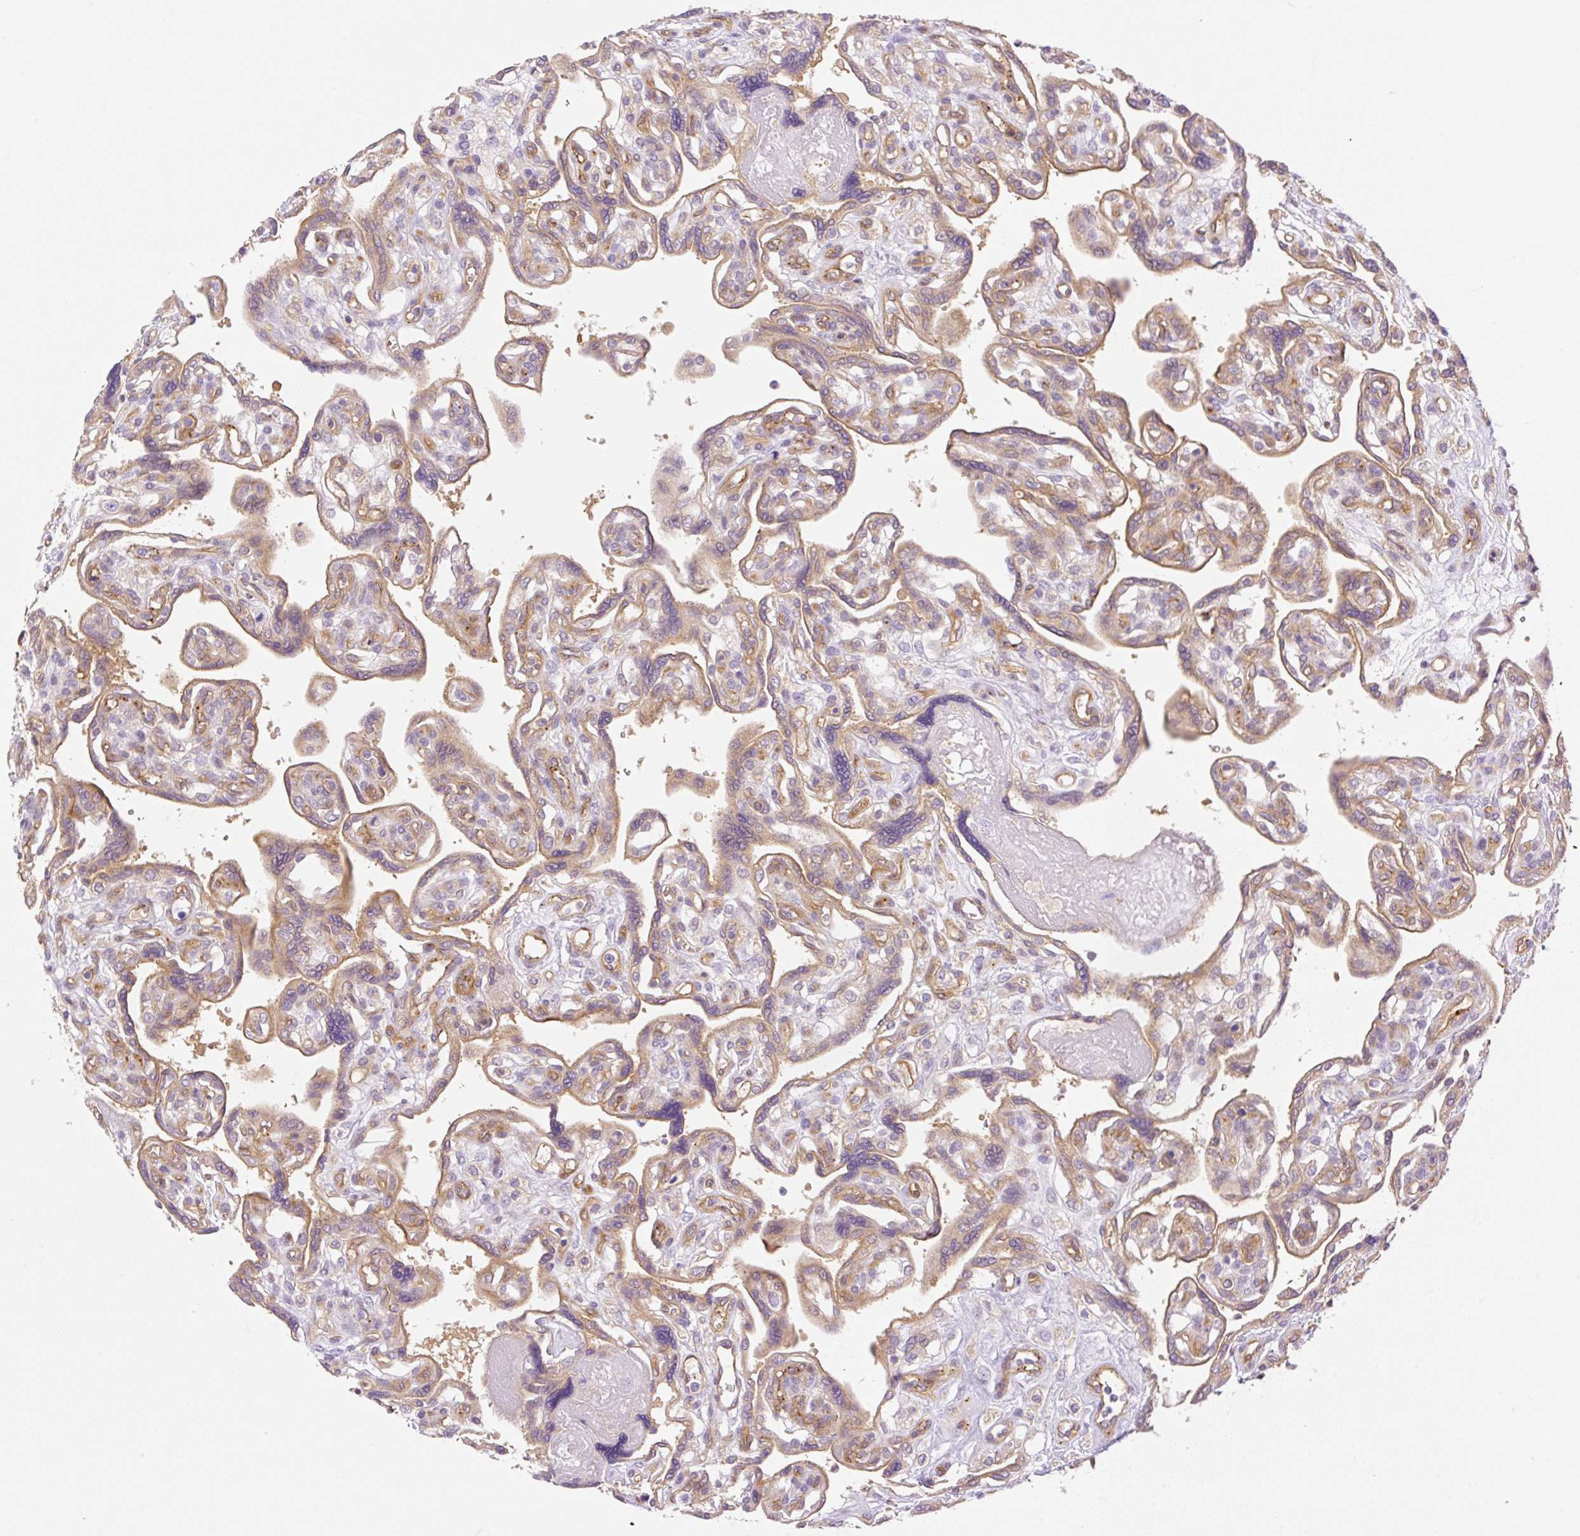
{"staining": {"intensity": "moderate", "quantity": "25%-75%", "location": "cytoplasmic/membranous"}, "tissue": "placenta", "cell_type": "Trophoblastic cells", "image_type": "normal", "snomed": [{"axis": "morphology", "description": "Normal tissue, NOS"}, {"axis": "topography", "description": "Placenta"}], "caption": "Immunohistochemistry (IHC) image of unremarkable placenta: placenta stained using immunohistochemistry (IHC) exhibits medium levels of moderate protein expression localized specifically in the cytoplasmic/membranous of trophoblastic cells, appearing as a cytoplasmic/membranous brown color.", "gene": "EHD1", "patient": {"sex": "female", "age": 39}}